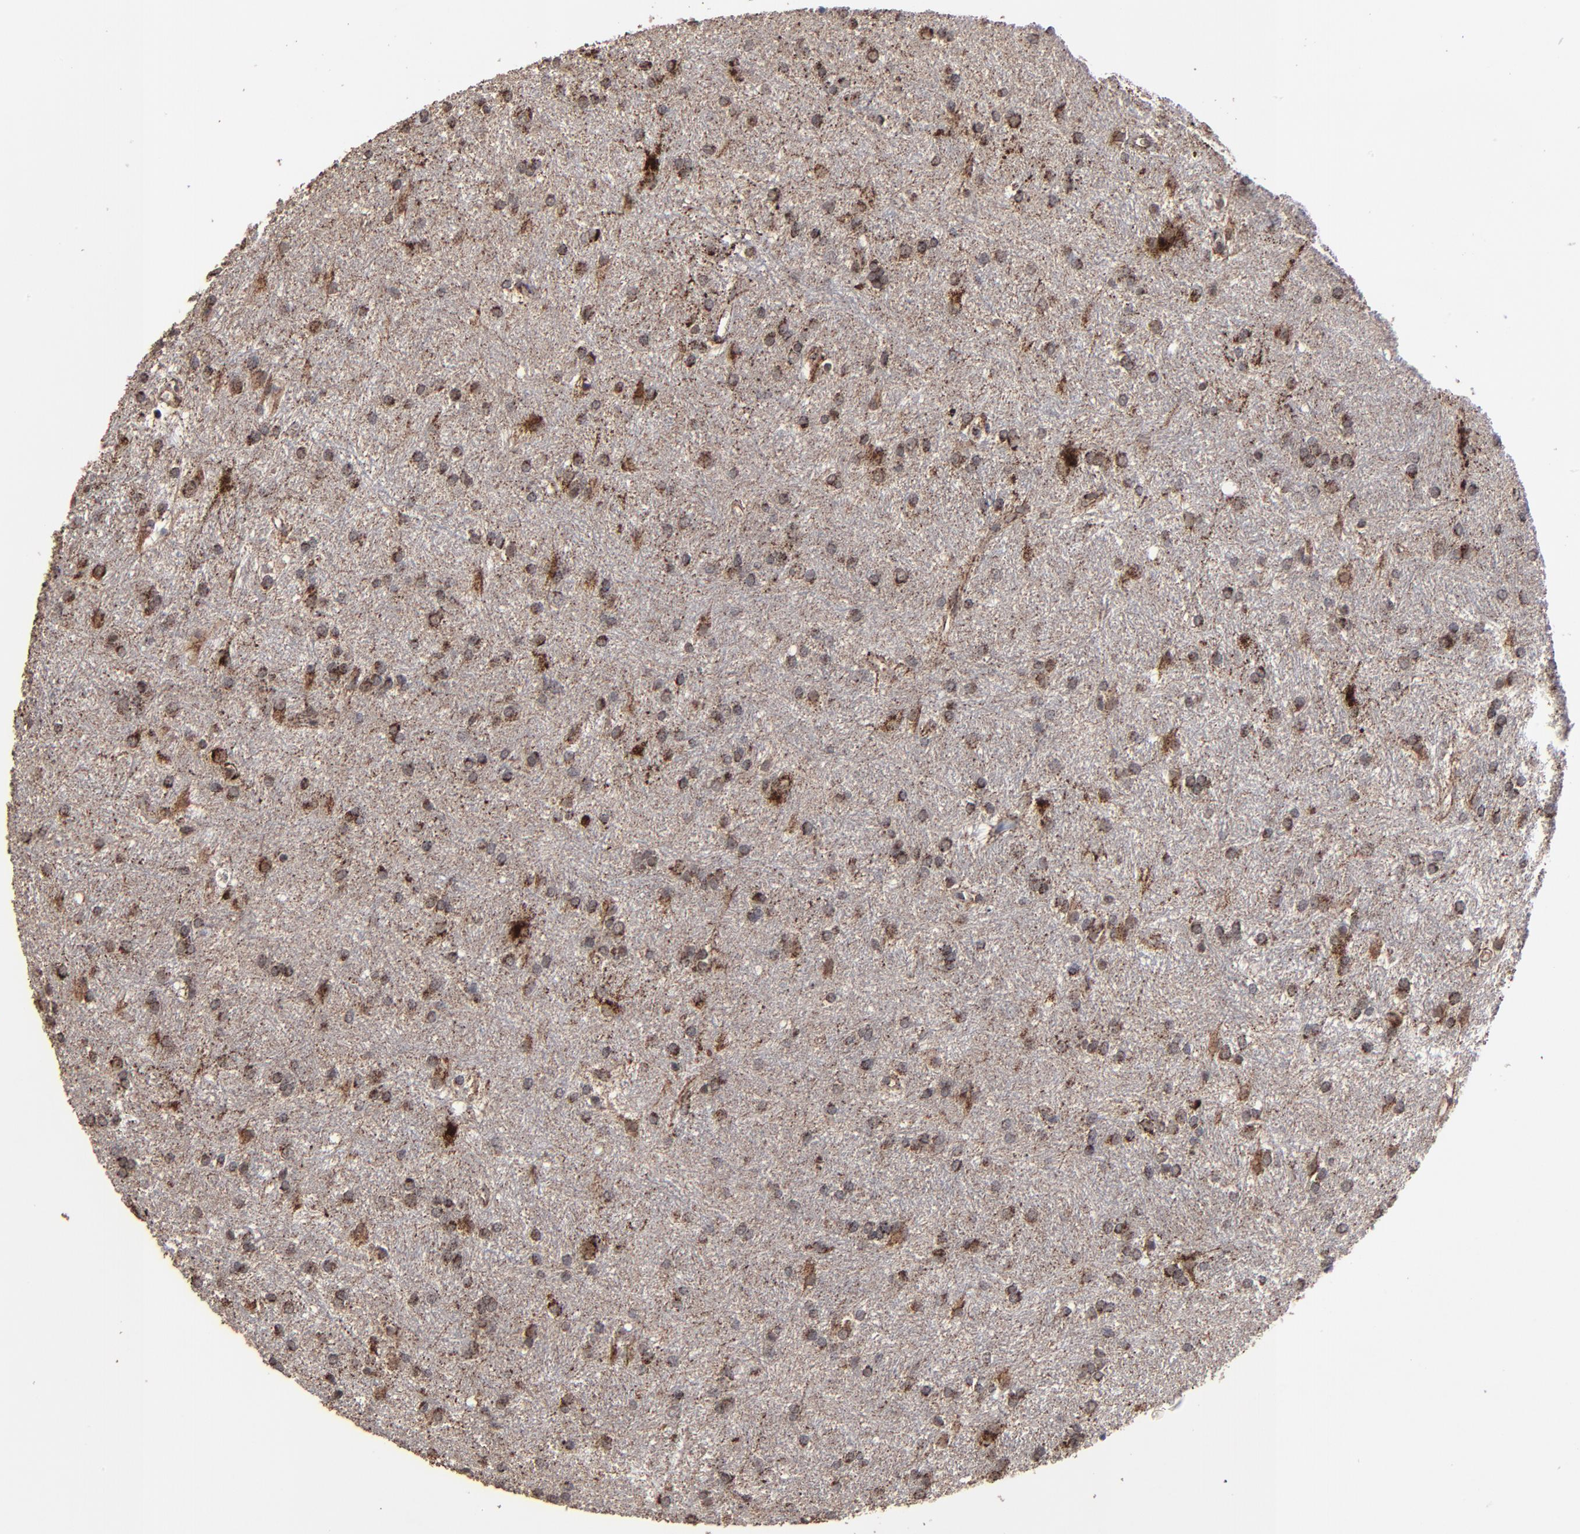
{"staining": {"intensity": "moderate", "quantity": "25%-75%", "location": "cytoplasmic/membranous"}, "tissue": "glioma", "cell_type": "Tumor cells", "image_type": "cancer", "snomed": [{"axis": "morphology", "description": "Glioma, malignant, High grade"}, {"axis": "topography", "description": "Brain"}], "caption": "The photomicrograph shows a brown stain indicating the presence of a protein in the cytoplasmic/membranous of tumor cells in high-grade glioma (malignant). (DAB IHC, brown staining for protein, blue staining for nuclei).", "gene": "BNIP3", "patient": {"sex": "female", "age": 50}}